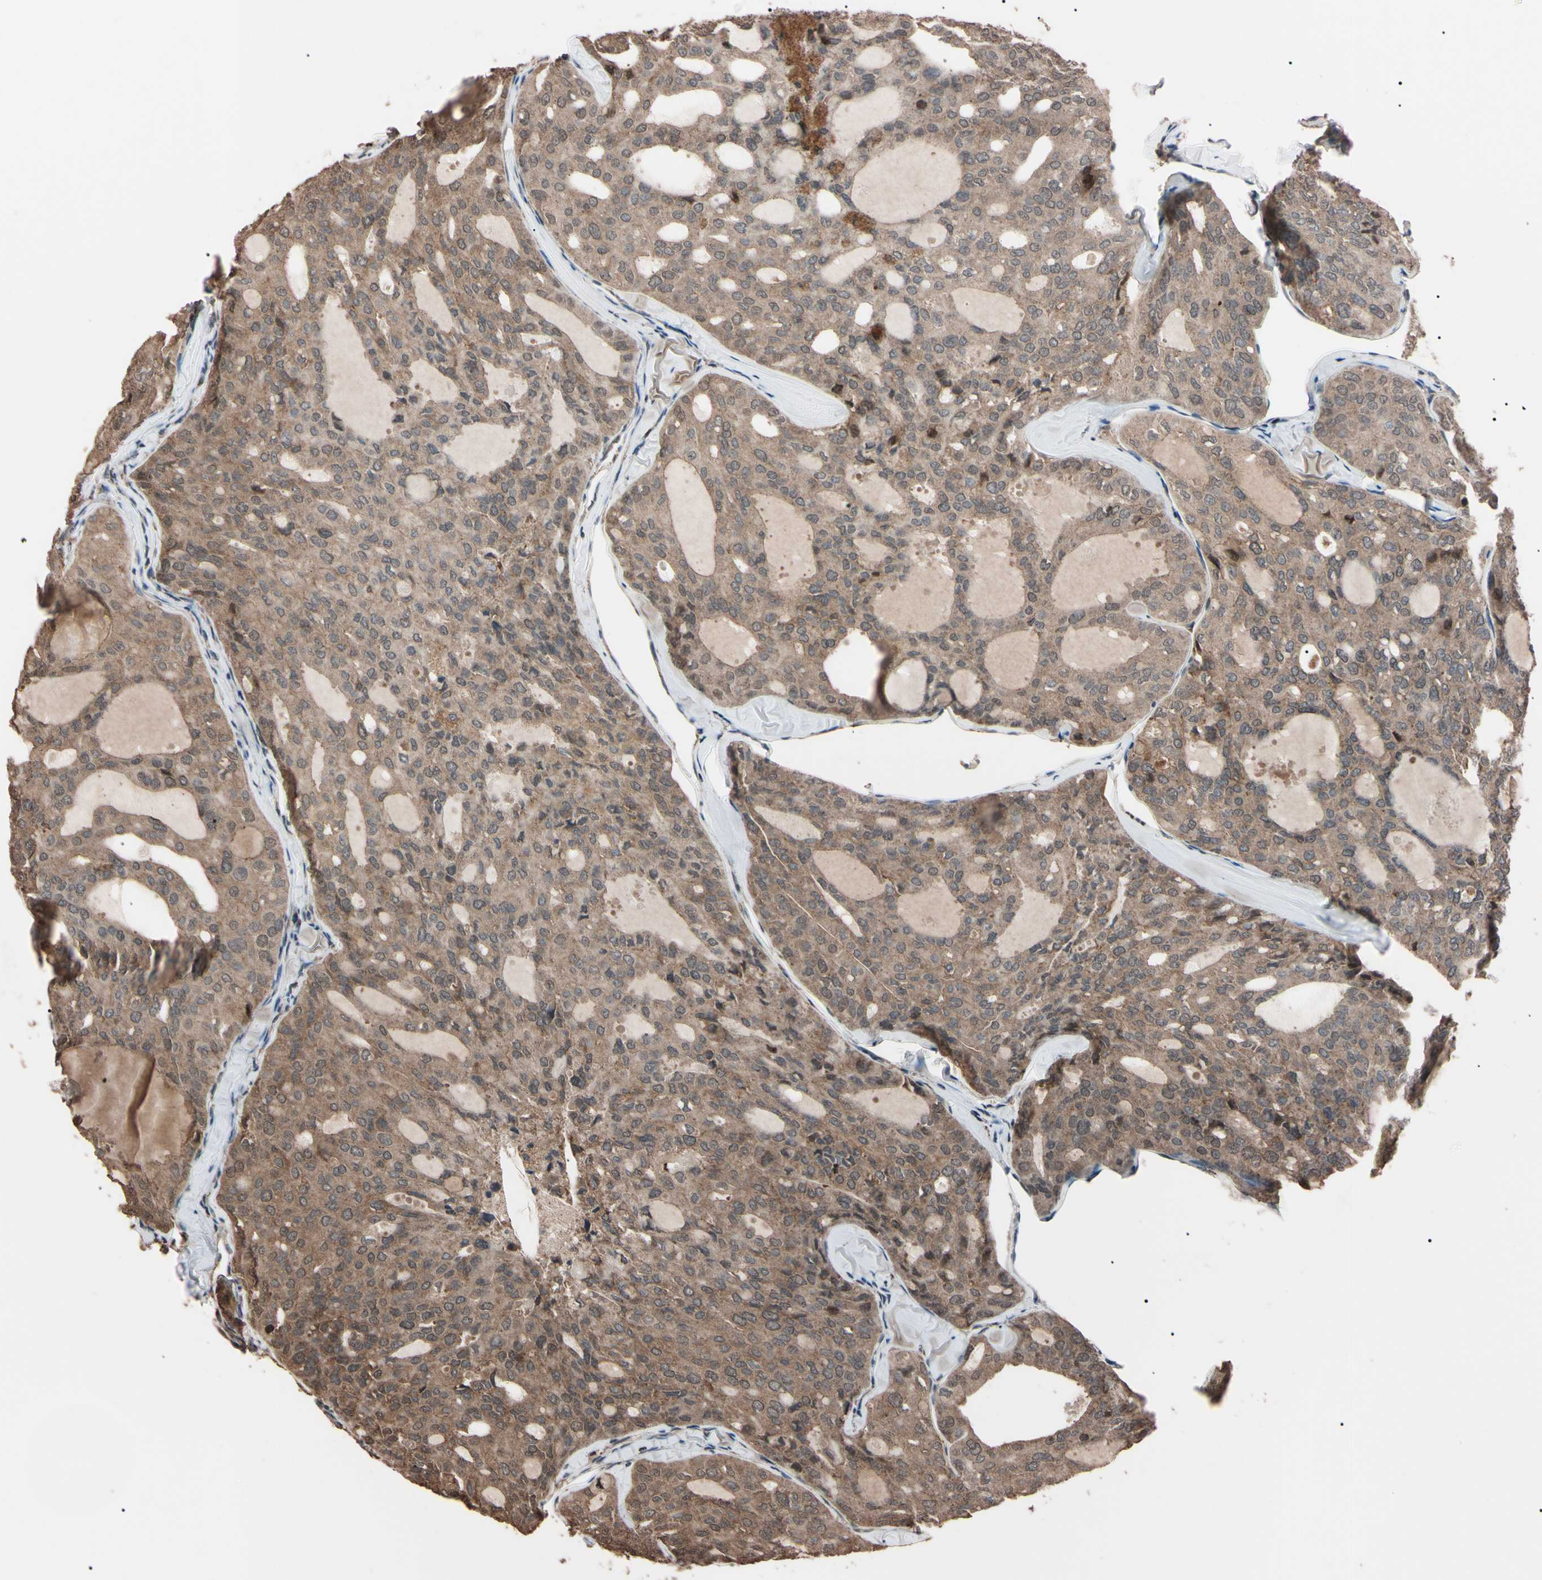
{"staining": {"intensity": "weak", "quantity": ">75%", "location": "cytoplasmic/membranous"}, "tissue": "thyroid cancer", "cell_type": "Tumor cells", "image_type": "cancer", "snomed": [{"axis": "morphology", "description": "Follicular adenoma carcinoma, NOS"}, {"axis": "topography", "description": "Thyroid gland"}], "caption": "Protein staining of thyroid cancer (follicular adenoma carcinoma) tissue exhibits weak cytoplasmic/membranous expression in about >75% of tumor cells.", "gene": "TNFRSF1A", "patient": {"sex": "male", "age": 75}}